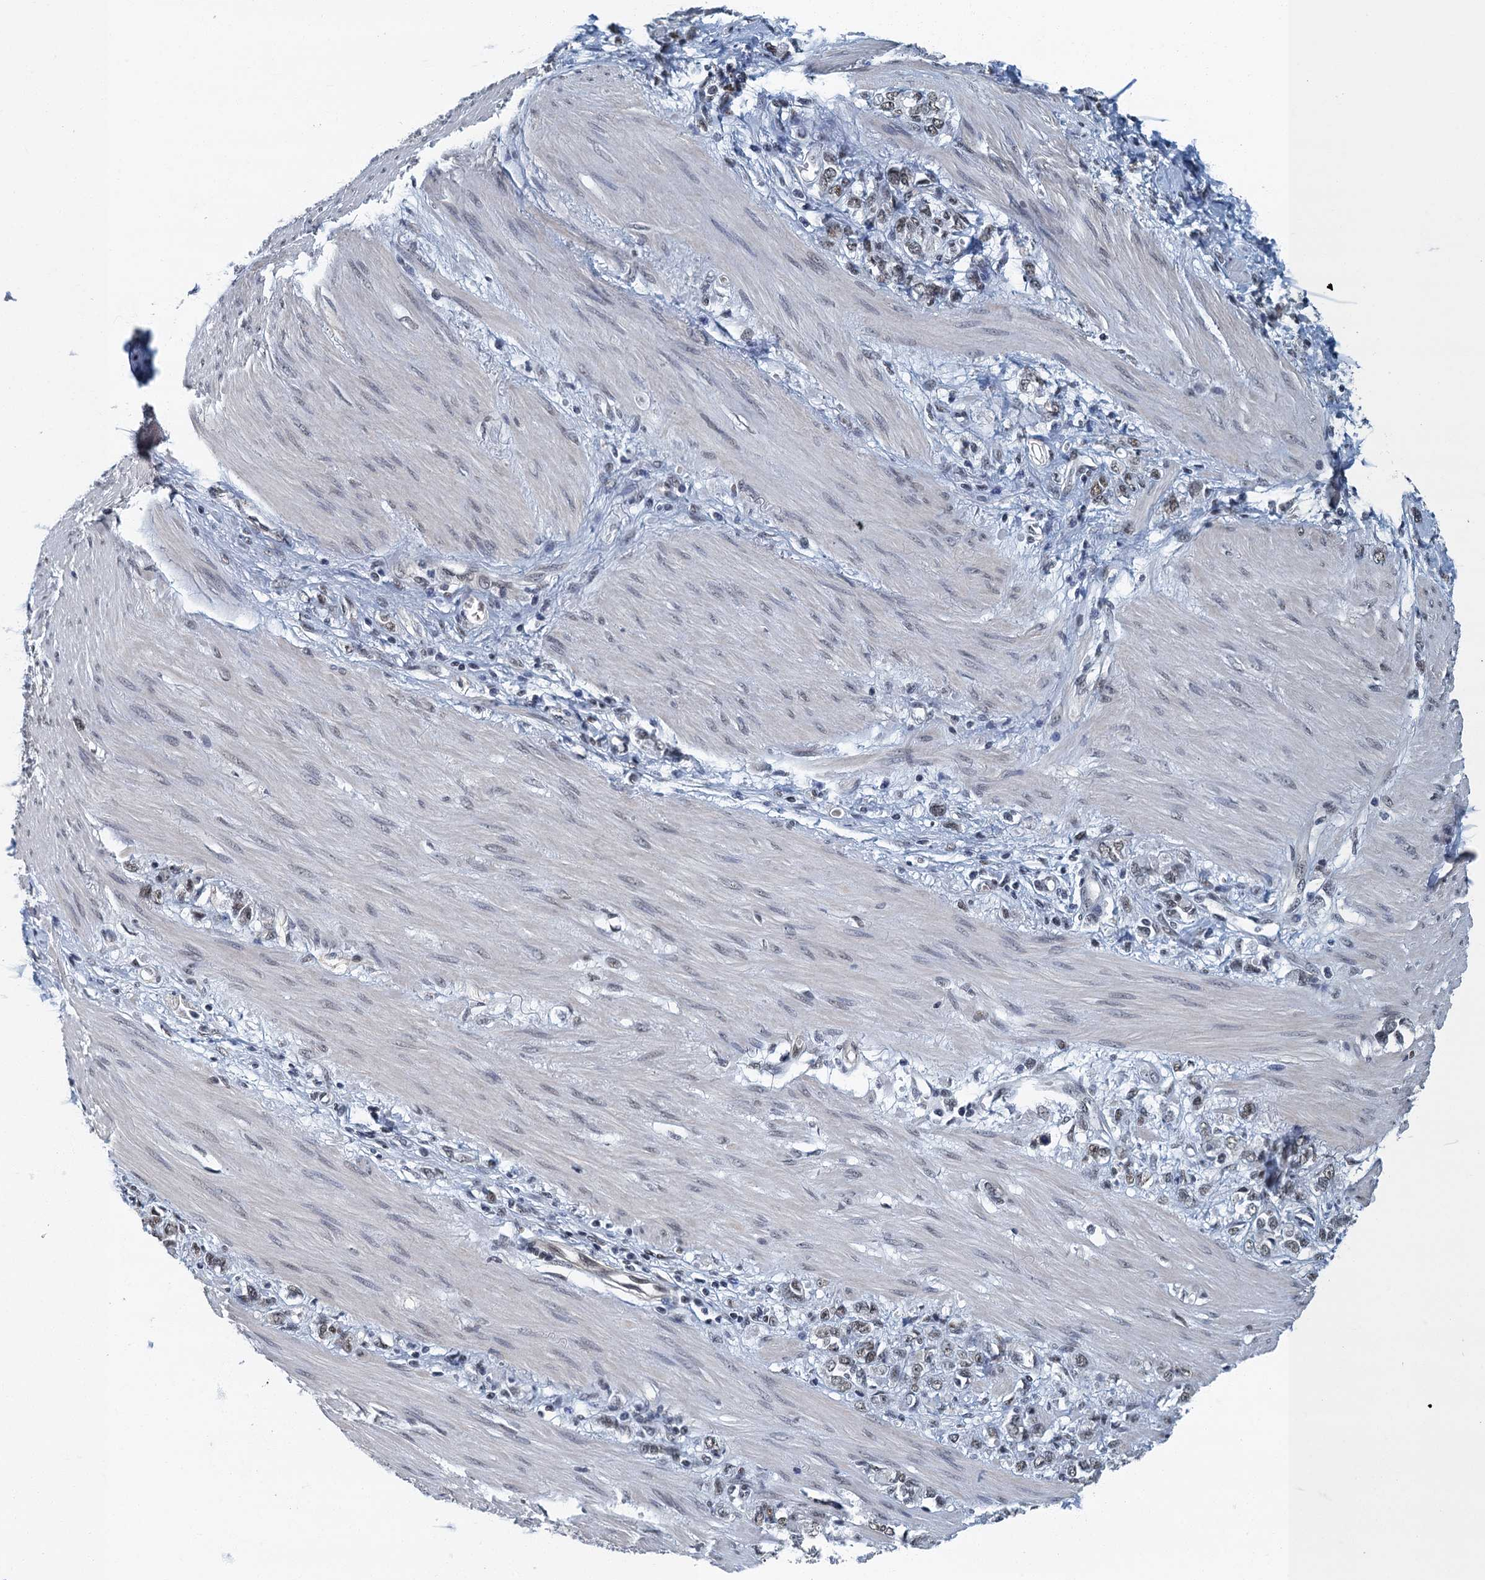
{"staining": {"intensity": "moderate", "quantity": ">75%", "location": "nuclear"}, "tissue": "stomach cancer", "cell_type": "Tumor cells", "image_type": "cancer", "snomed": [{"axis": "morphology", "description": "Adenocarcinoma, NOS"}, {"axis": "topography", "description": "Stomach"}], "caption": "A brown stain shows moderate nuclear positivity of a protein in stomach adenocarcinoma tumor cells.", "gene": "GADL1", "patient": {"sex": "female", "age": 76}}